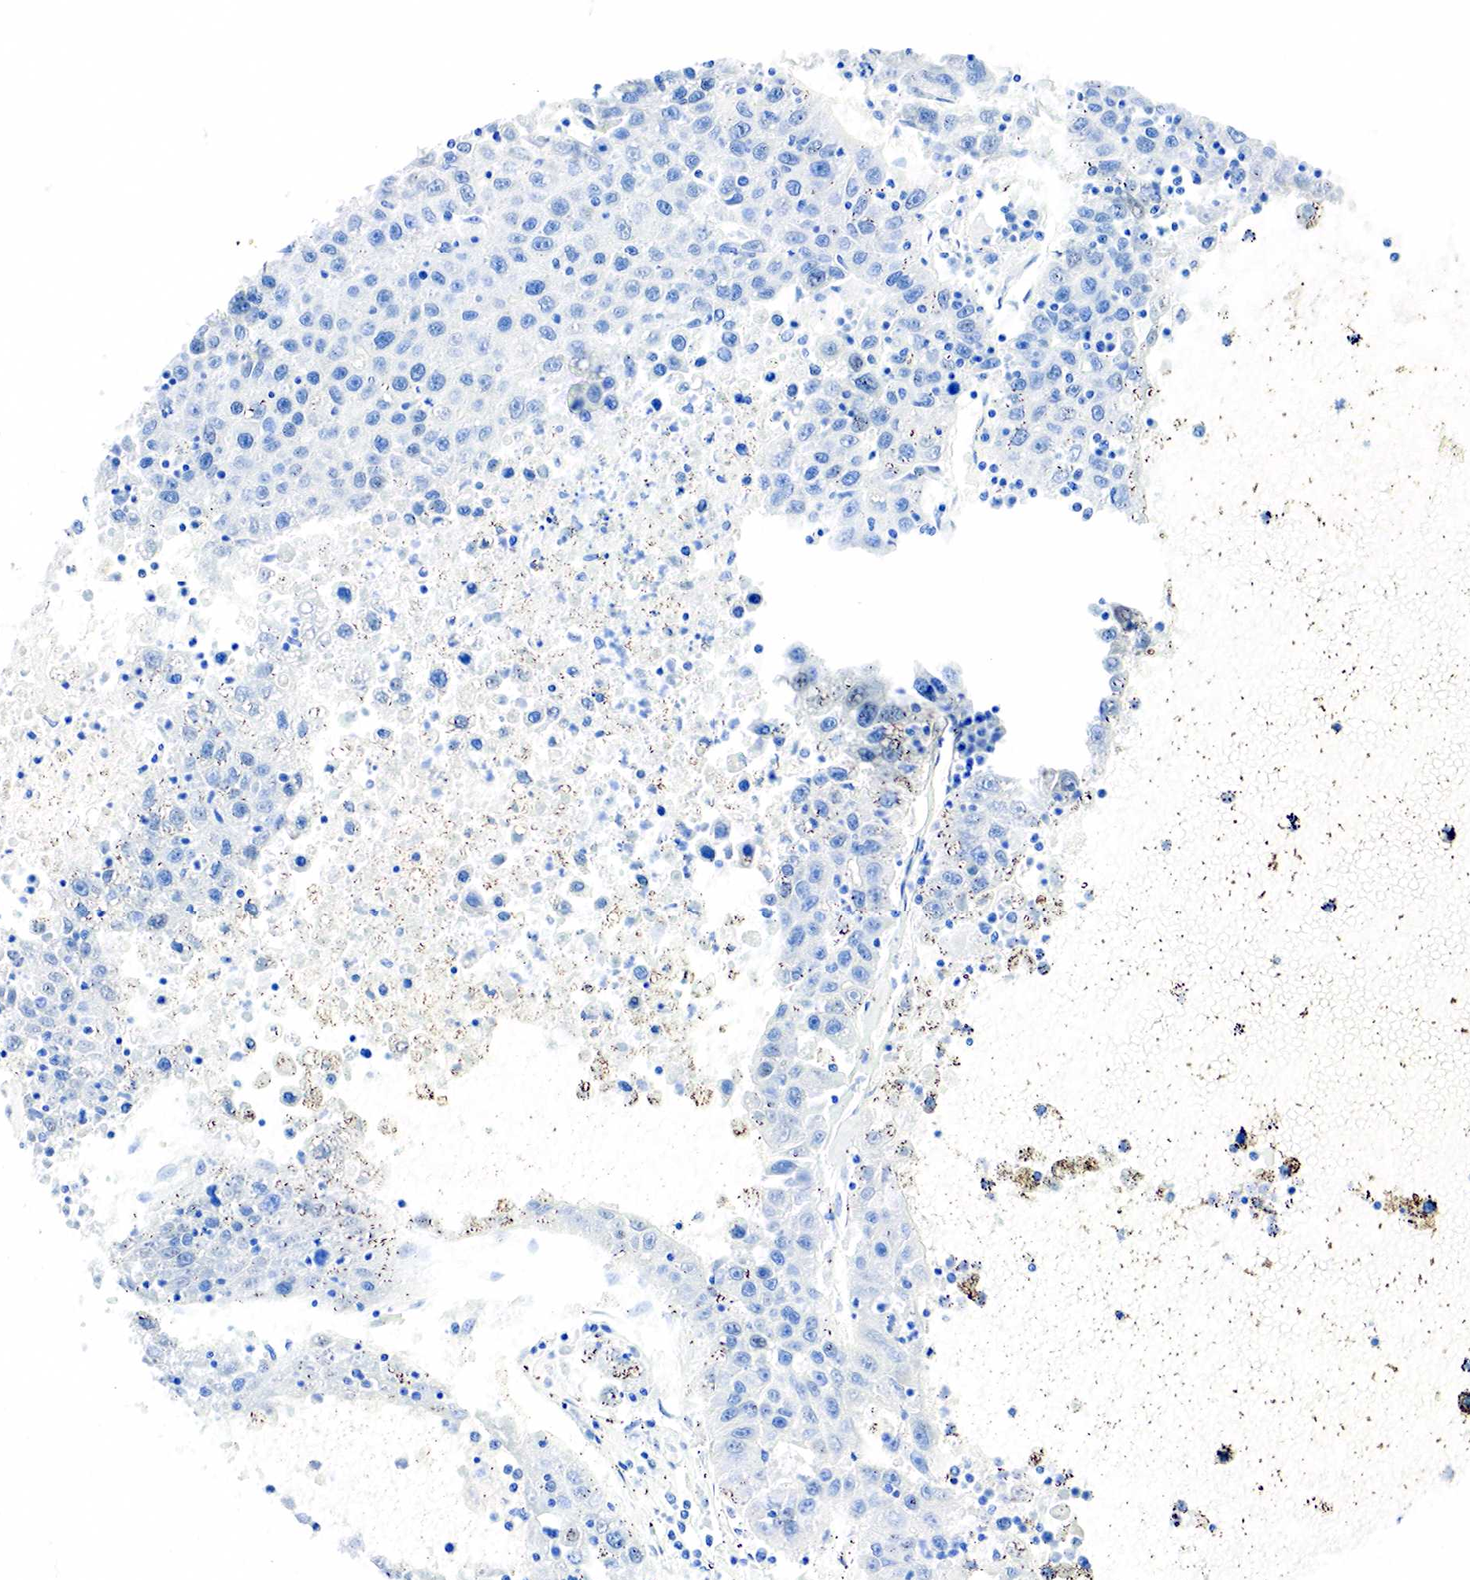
{"staining": {"intensity": "weak", "quantity": "<25%", "location": "cytoplasmic/membranous"}, "tissue": "liver cancer", "cell_type": "Tumor cells", "image_type": "cancer", "snomed": [{"axis": "morphology", "description": "Carcinoma, Hepatocellular, NOS"}, {"axis": "topography", "description": "Liver"}], "caption": "High power microscopy histopathology image of an IHC image of hepatocellular carcinoma (liver), revealing no significant positivity in tumor cells.", "gene": "PTH", "patient": {"sex": "male", "age": 49}}